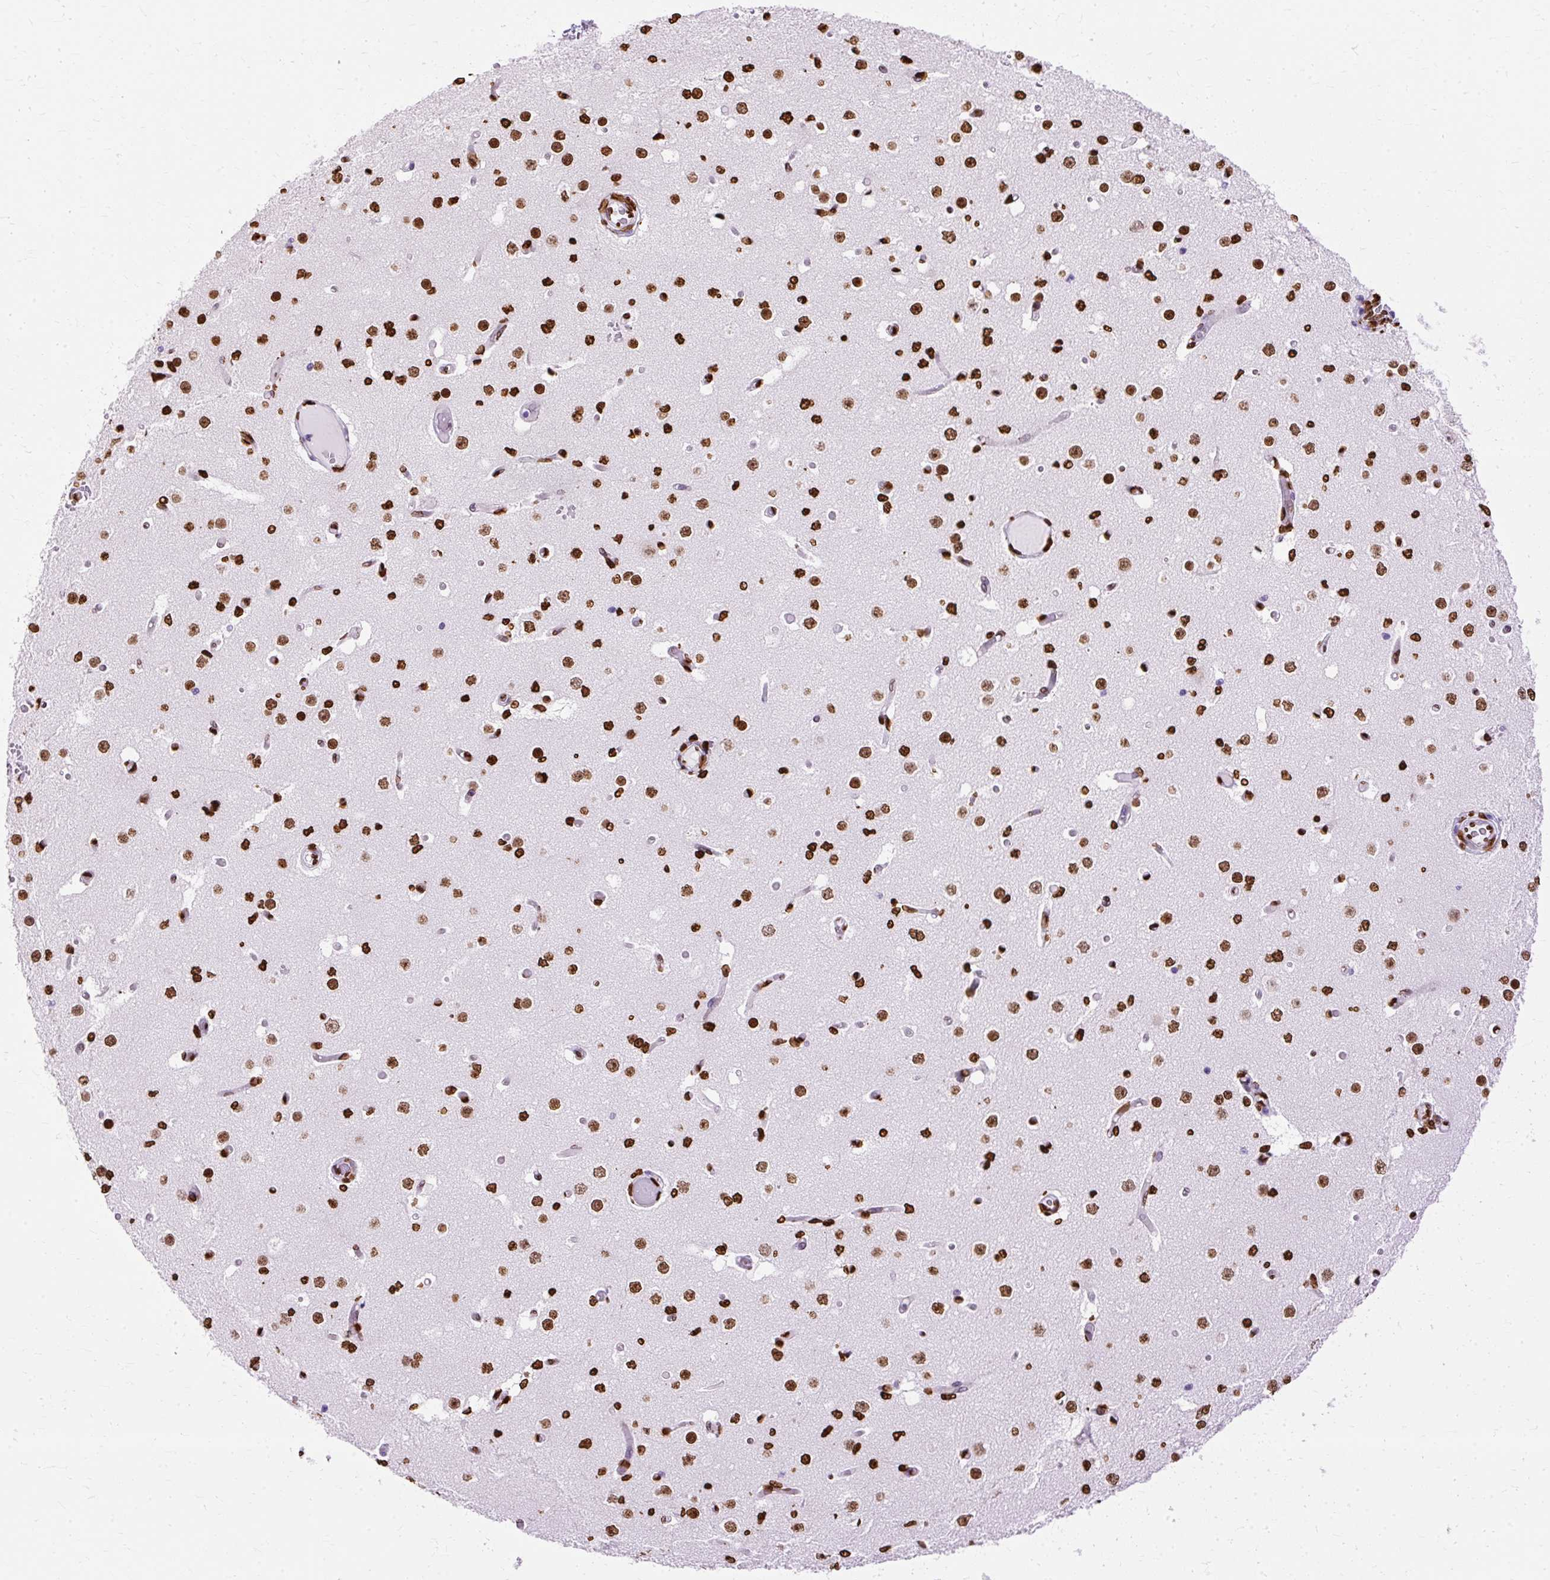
{"staining": {"intensity": "strong", "quantity": ">75%", "location": "nuclear"}, "tissue": "cerebral cortex", "cell_type": "Endothelial cells", "image_type": "normal", "snomed": [{"axis": "morphology", "description": "Normal tissue, NOS"}, {"axis": "morphology", "description": "Inflammation, NOS"}, {"axis": "topography", "description": "Cerebral cortex"}], "caption": "Strong nuclear expression is seen in about >75% of endothelial cells in normal cerebral cortex.", "gene": "TMEM184C", "patient": {"sex": "male", "age": 6}}